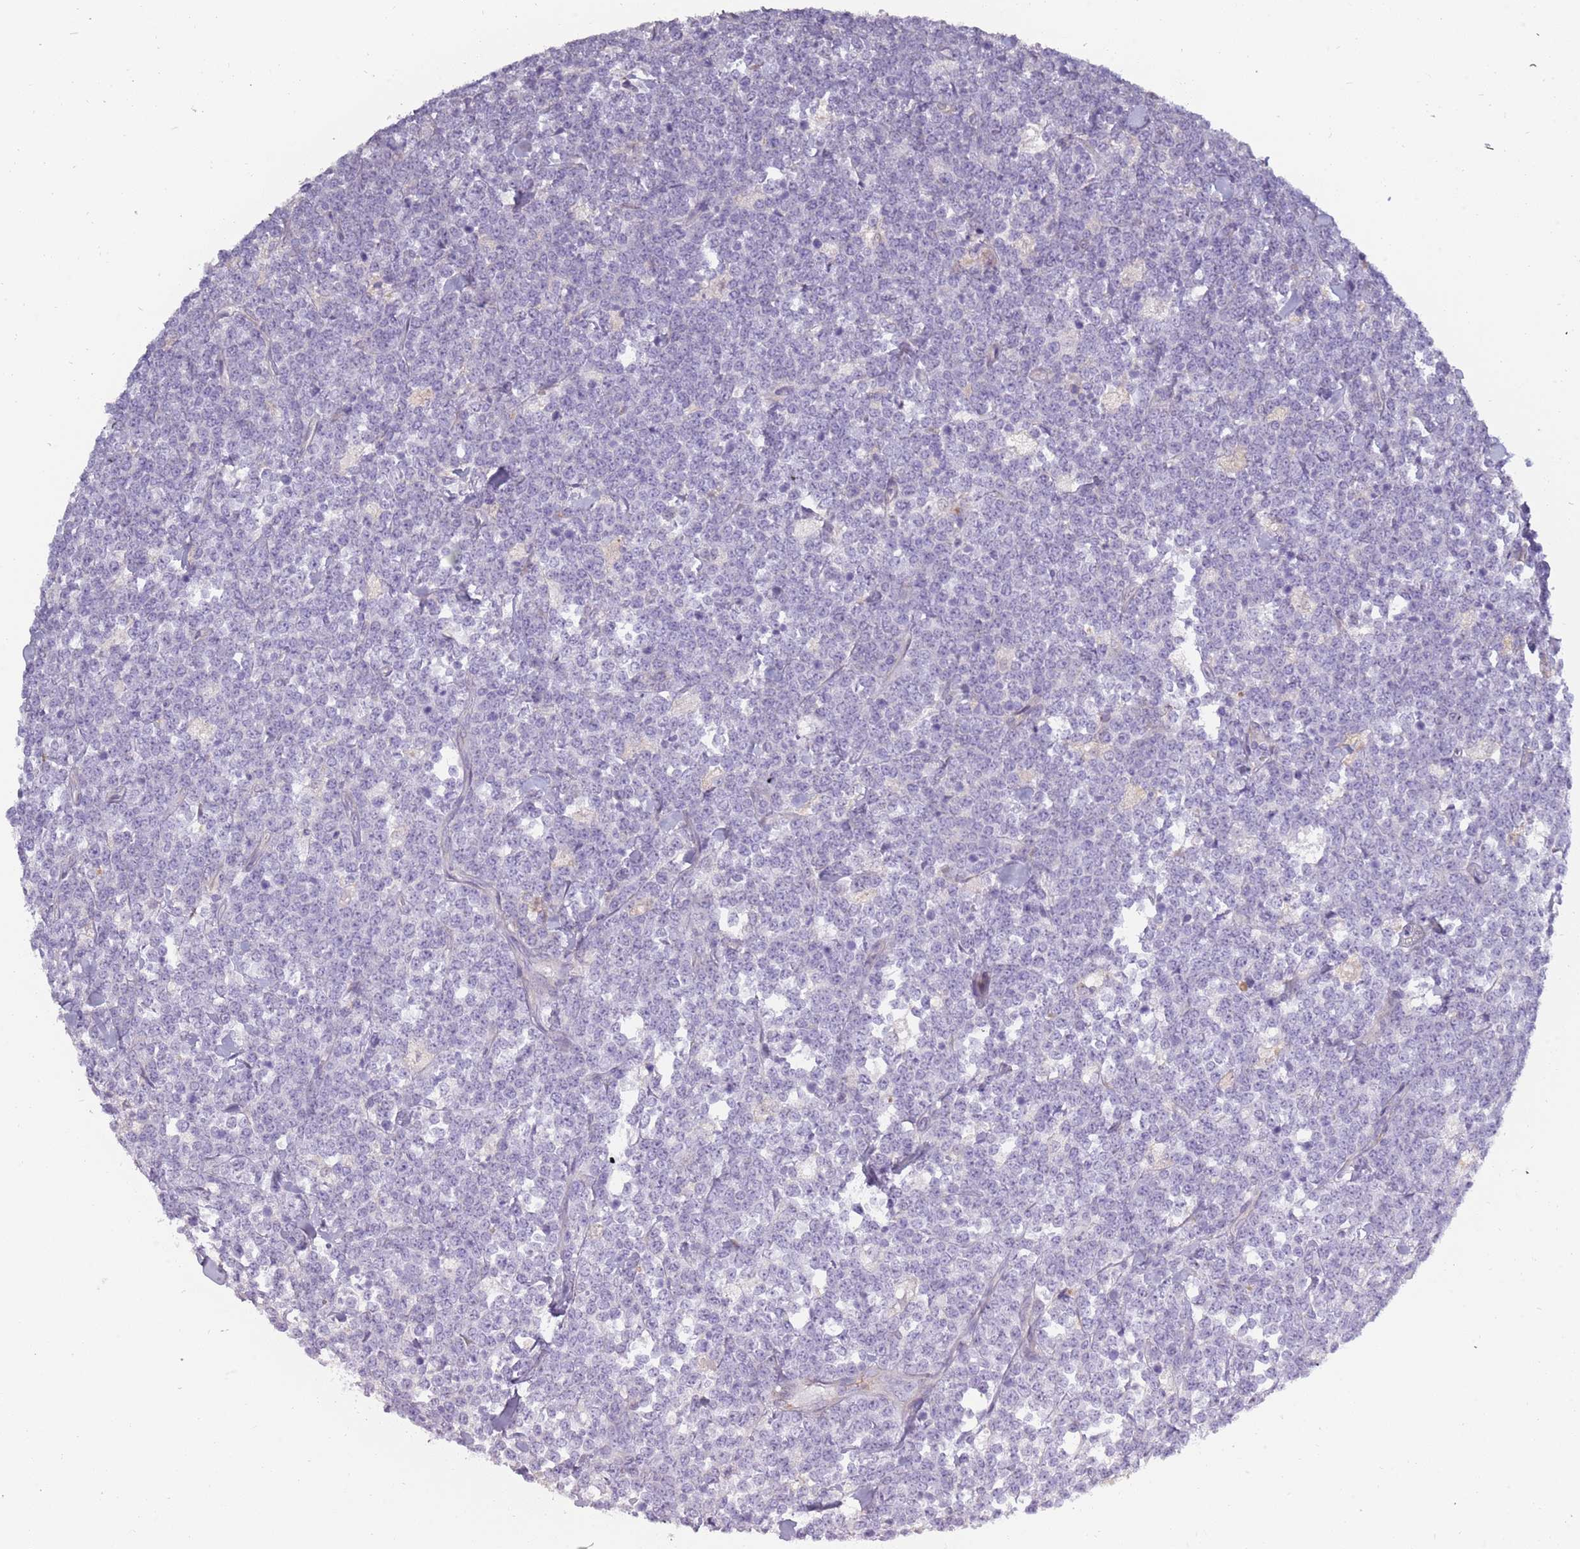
{"staining": {"intensity": "negative", "quantity": "none", "location": "none"}, "tissue": "lymphoma", "cell_type": "Tumor cells", "image_type": "cancer", "snomed": [{"axis": "morphology", "description": "Malignant lymphoma, non-Hodgkin's type, High grade"}, {"axis": "topography", "description": "Small intestine"}], "caption": "The IHC histopathology image has no significant expression in tumor cells of high-grade malignant lymphoma, non-Hodgkin's type tissue.", "gene": "TNFRSF6B", "patient": {"sex": "male", "age": 8}}